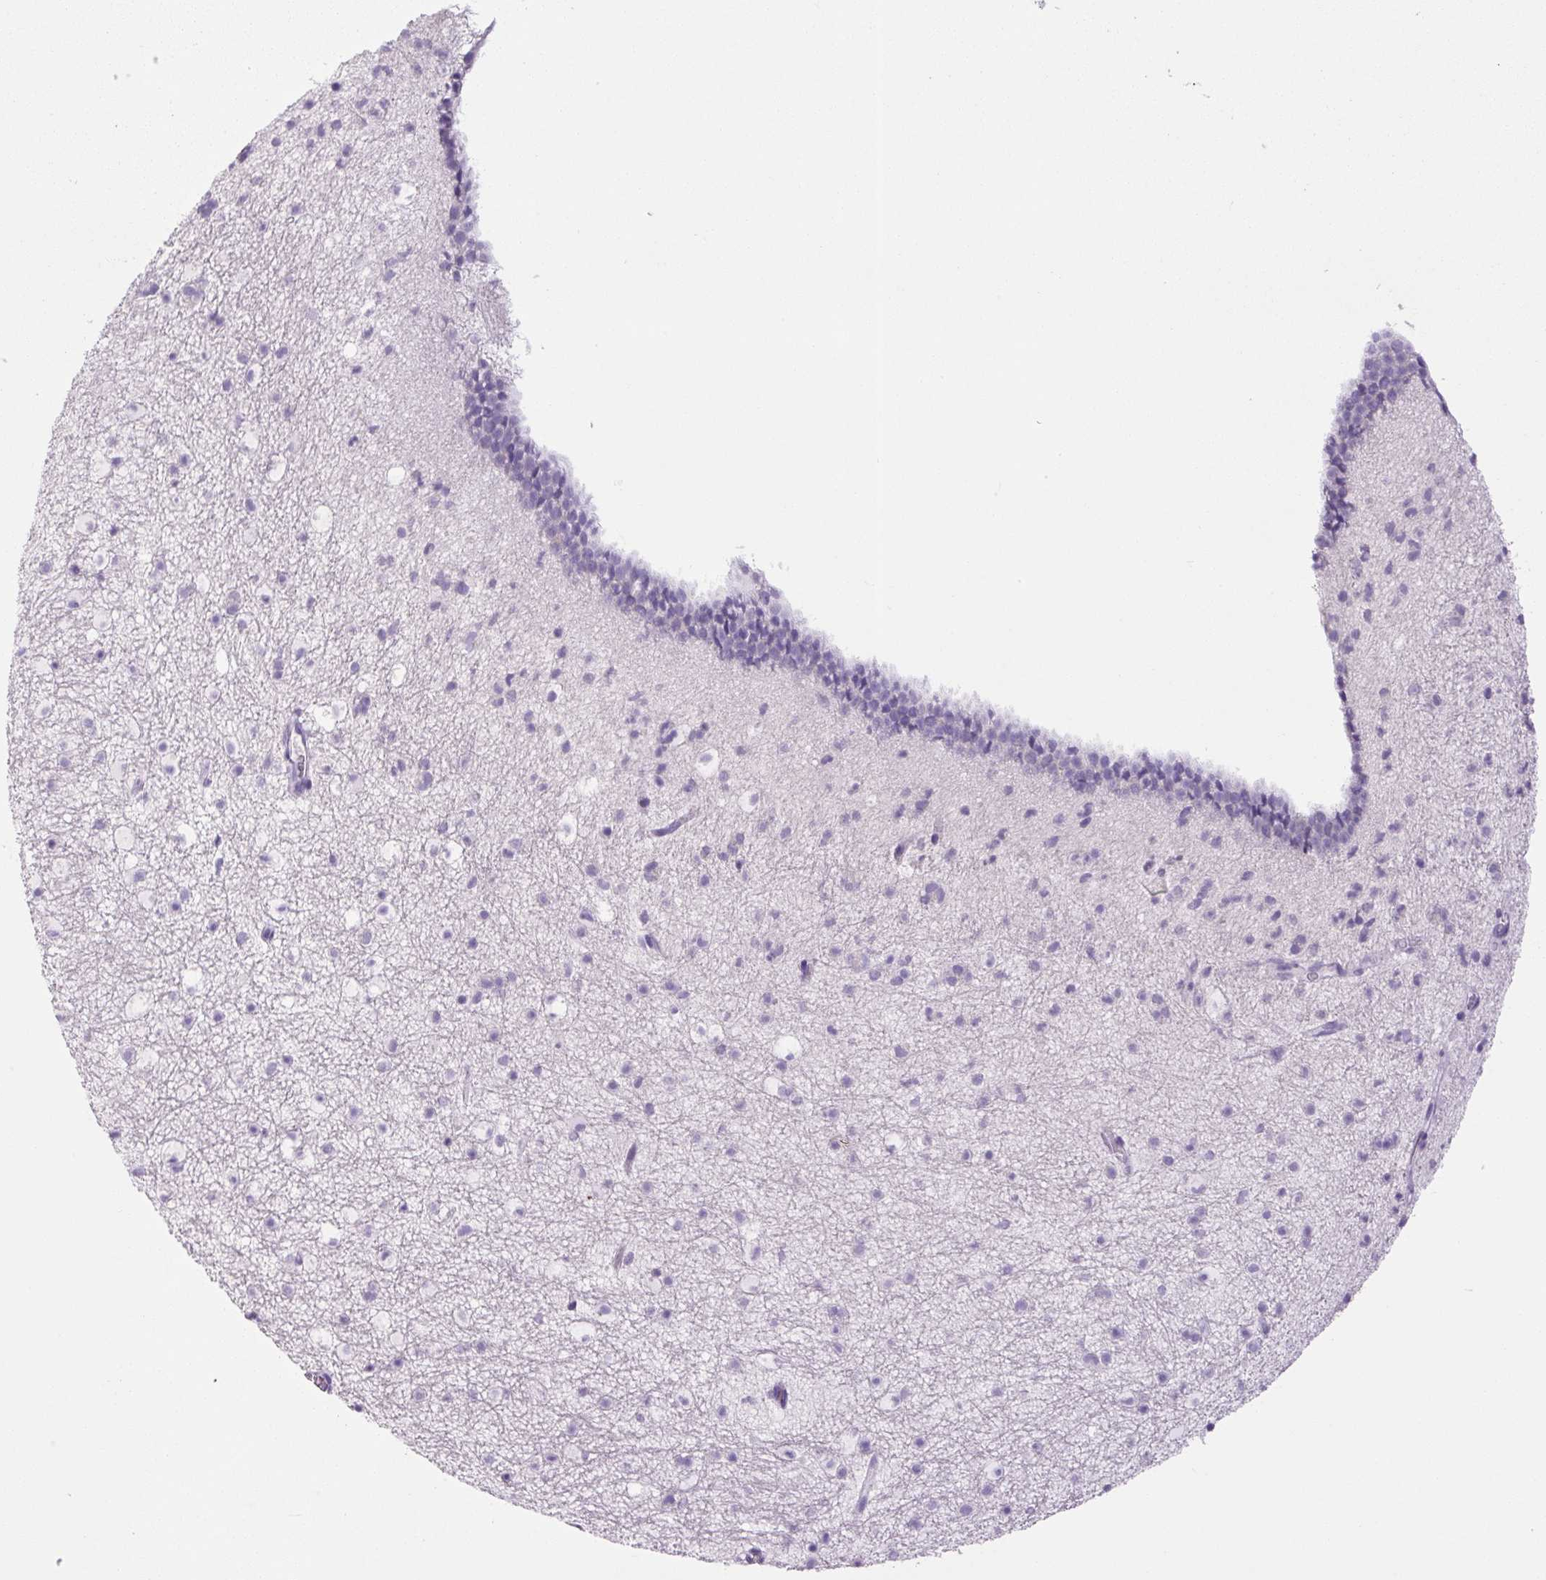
{"staining": {"intensity": "negative", "quantity": "none", "location": "none"}, "tissue": "caudate", "cell_type": "Glial cells", "image_type": "normal", "snomed": [{"axis": "morphology", "description": "Normal tissue, NOS"}, {"axis": "topography", "description": "Lateral ventricle wall"}], "caption": "High magnification brightfield microscopy of normal caudate stained with DAB (3,3'-diaminobenzidine) (brown) and counterstained with hematoxylin (blue): glial cells show no significant staining.", "gene": "CHGA", "patient": {"sex": "male", "age": 37}}